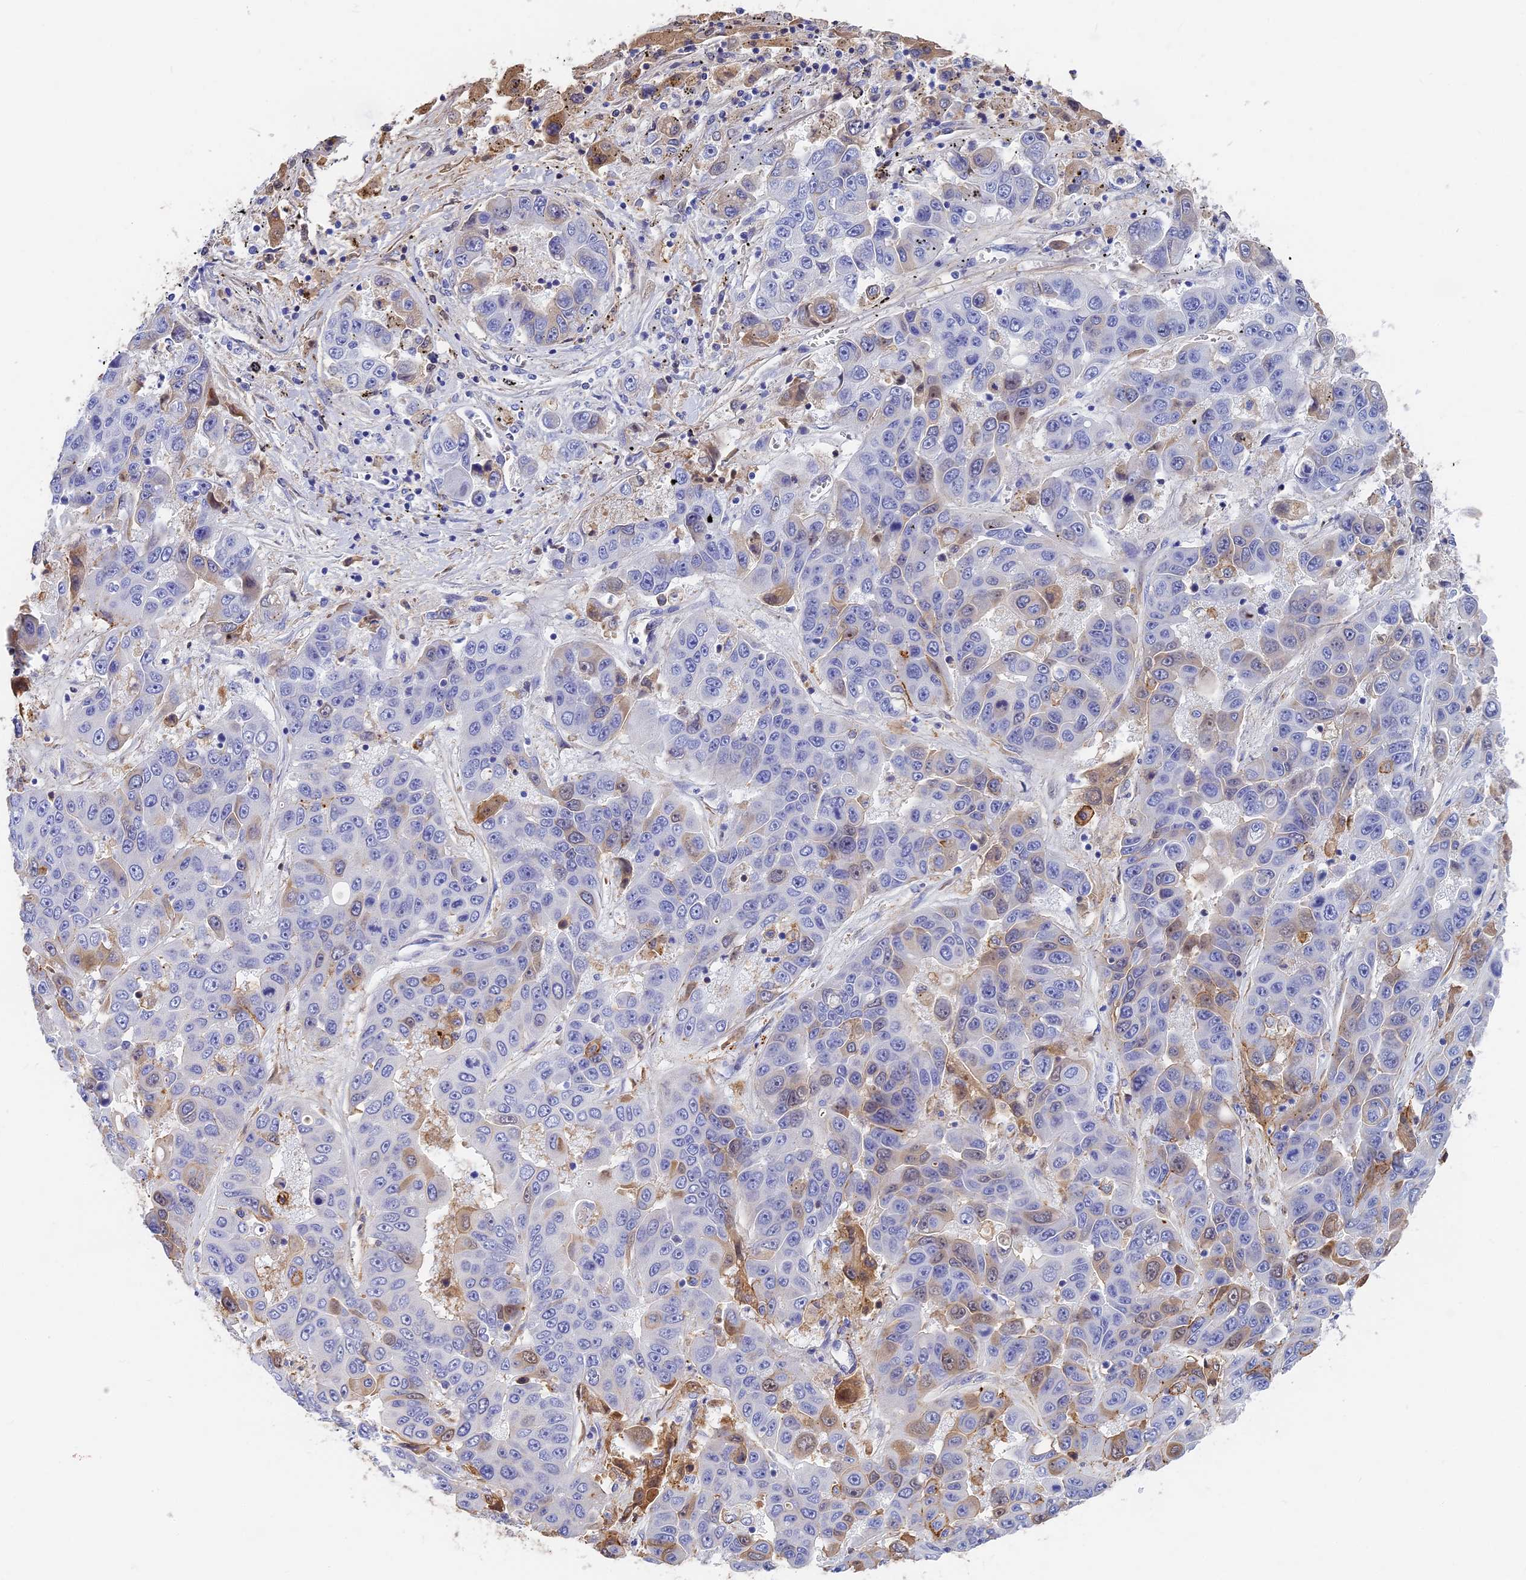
{"staining": {"intensity": "moderate", "quantity": "<25%", "location": "cytoplasmic/membranous"}, "tissue": "liver cancer", "cell_type": "Tumor cells", "image_type": "cancer", "snomed": [{"axis": "morphology", "description": "Cholangiocarcinoma"}, {"axis": "topography", "description": "Liver"}], "caption": "Immunohistochemical staining of human cholangiocarcinoma (liver) shows moderate cytoplasmic/membranous protein positivity in about <25% of tumor cells.", "gene": "ITIH1", "patient": {"sex": "female", "age": 52}}